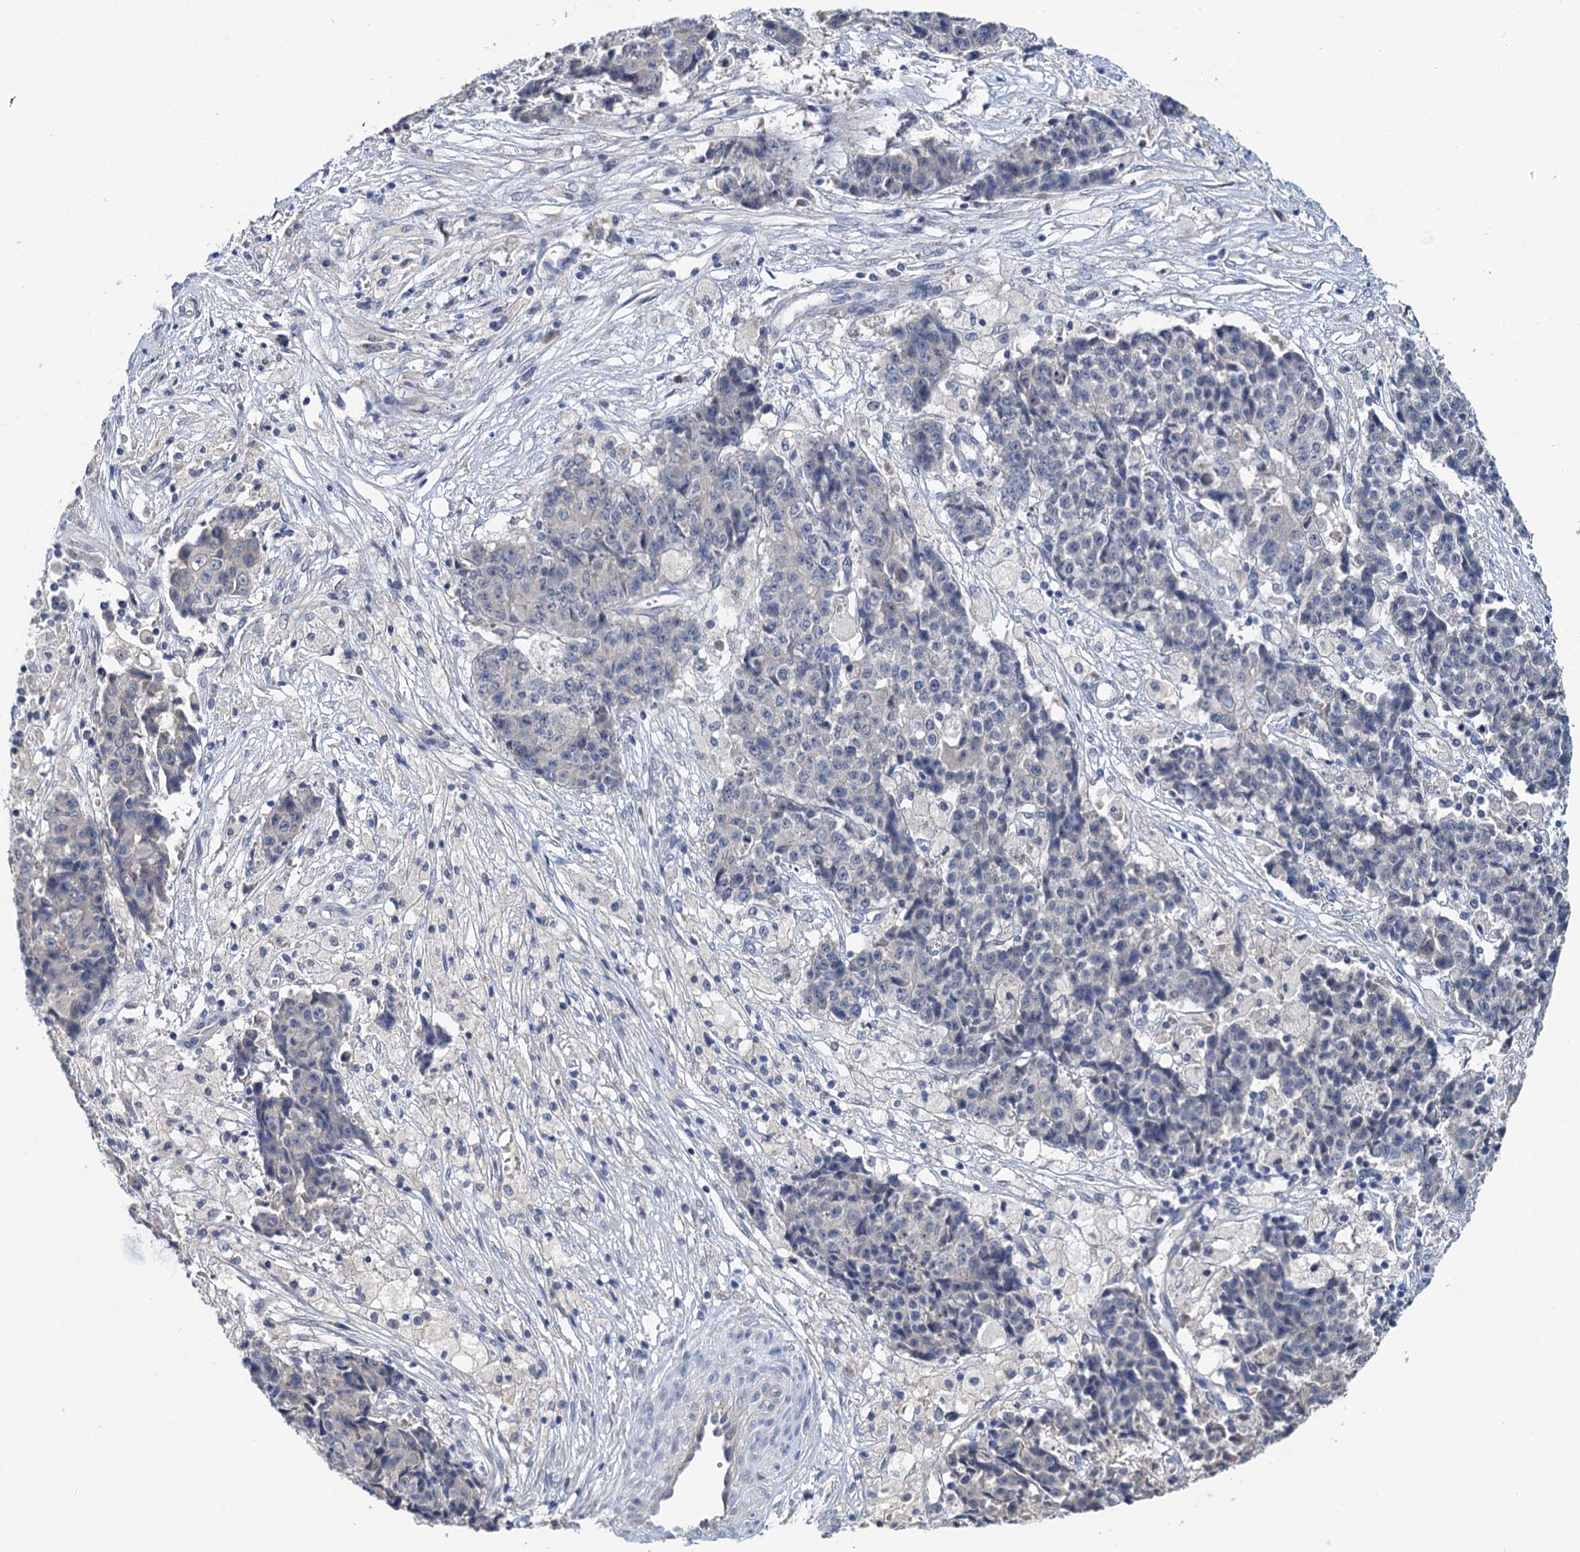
{"staining": {"intensity": "negative", "quantity": "none", "location": "none"}, "tissue": "ovarian cancer", "cell_type": "Tumor cells", "image_type": "cancer", "snomed": [{"axis": "morphology", "description": "Carcinoma, endometroid"}, {"axis": "topography", "description": "Ovary"}], "caption": "Ovarian cancer (endometroid carcinoma) was stained to show a protein in brown. There is no significant staining in tumor cells.", "gene": "ANKRD42", "patient": {"sex": "female", "age": 42}}